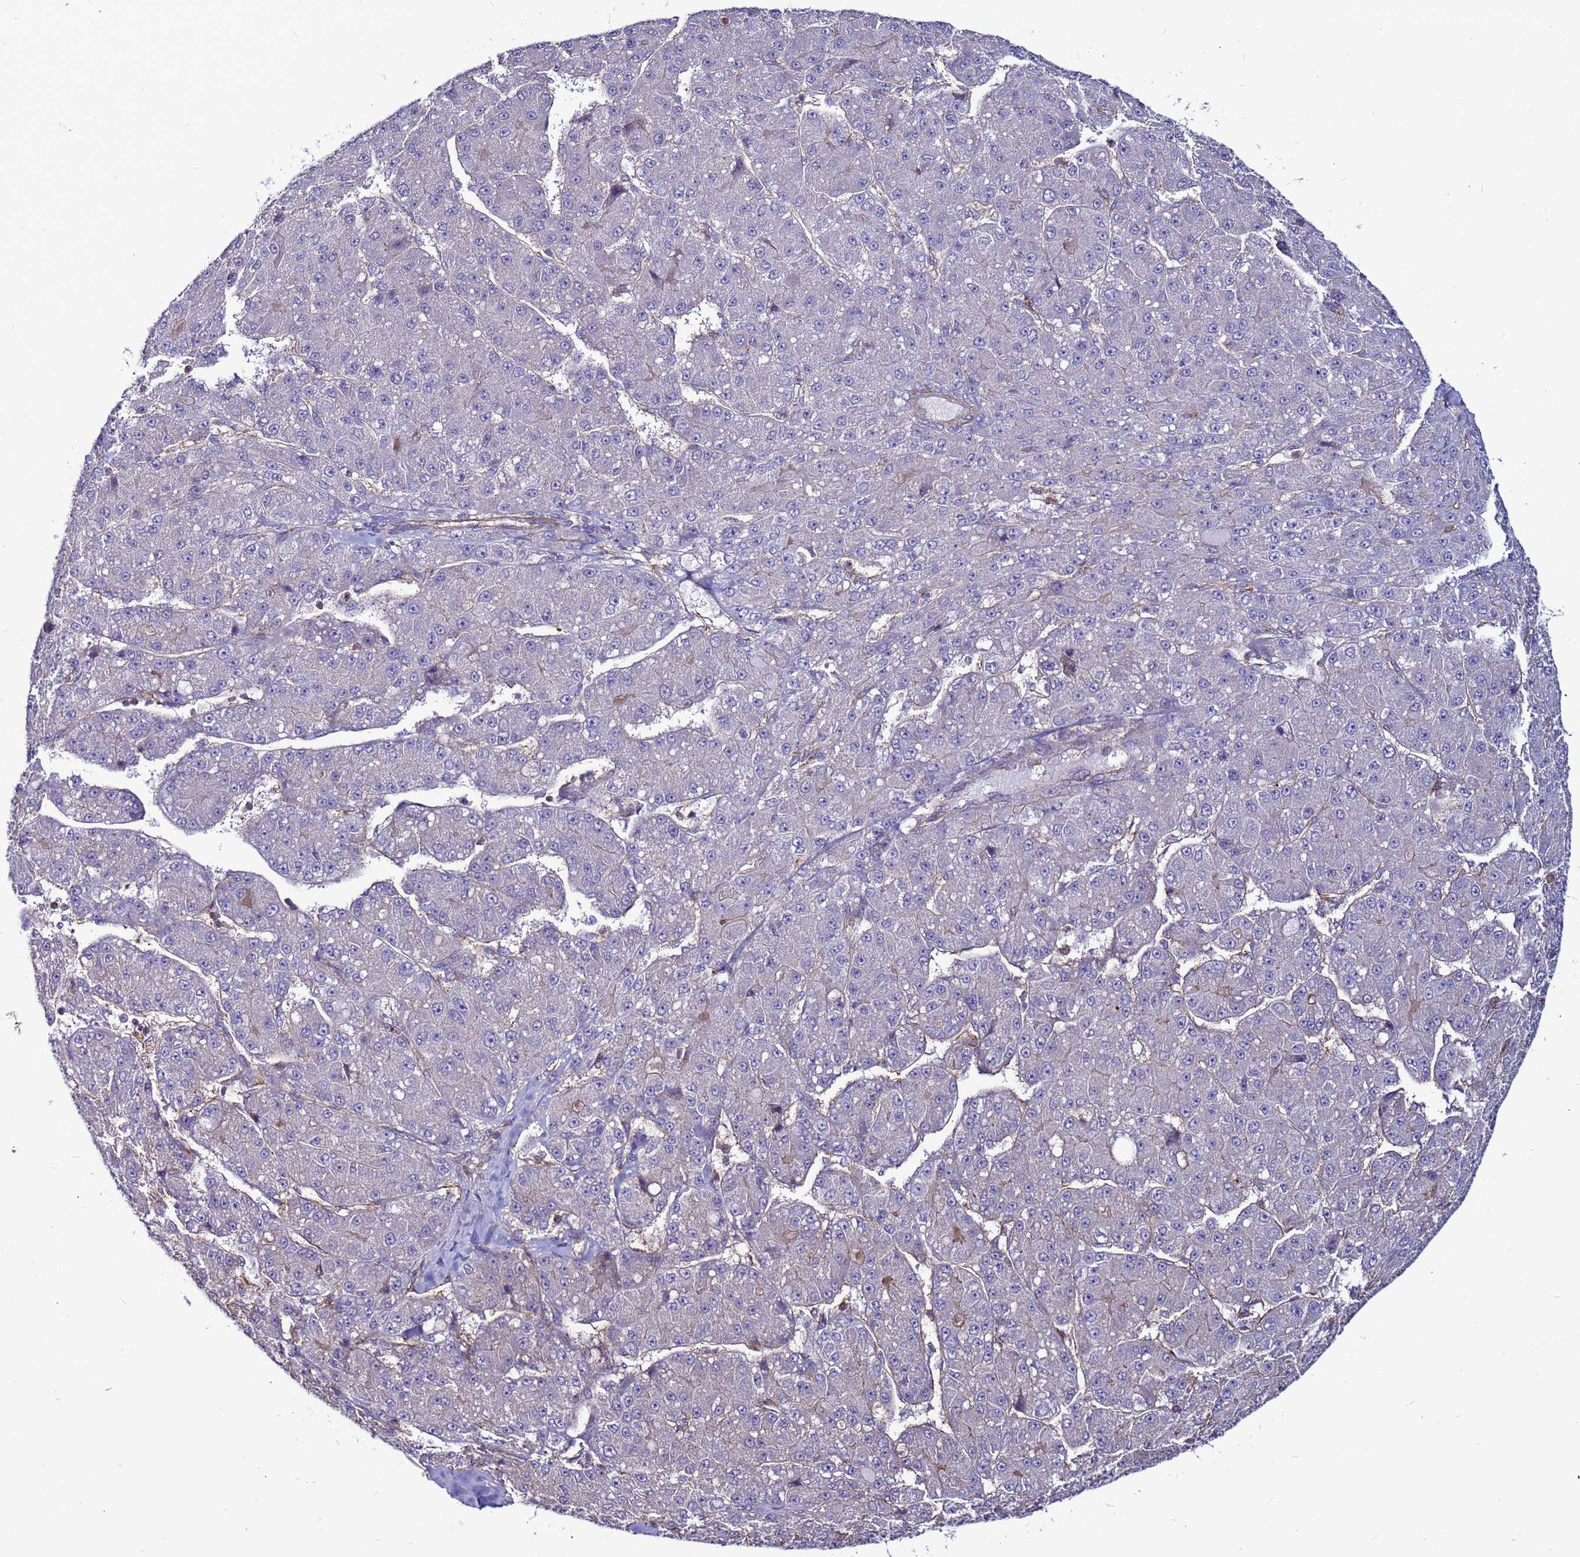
{"staining": {"intensity": "weak", "quantity": "<25%", "location": "cytoplasmic/membranous"}, "tissue": "liver cancer", "cell_type": "Tumor cells", "image_type": "cancer", "snomed": [{"axis": "morphology", "description": "Carcinoma, Hepatocellular, NOS"}, {"axis": "topography", "description": "Liver"}], "caption": "This histopathology image is of liver cancer stained with immunohistochemistry to label a protein in brown with the nuclei are counter-stained blue. There is no staining in tumor cells.", "gene": "NRN1L", "patient": {"sex": "male", "age": 67}}